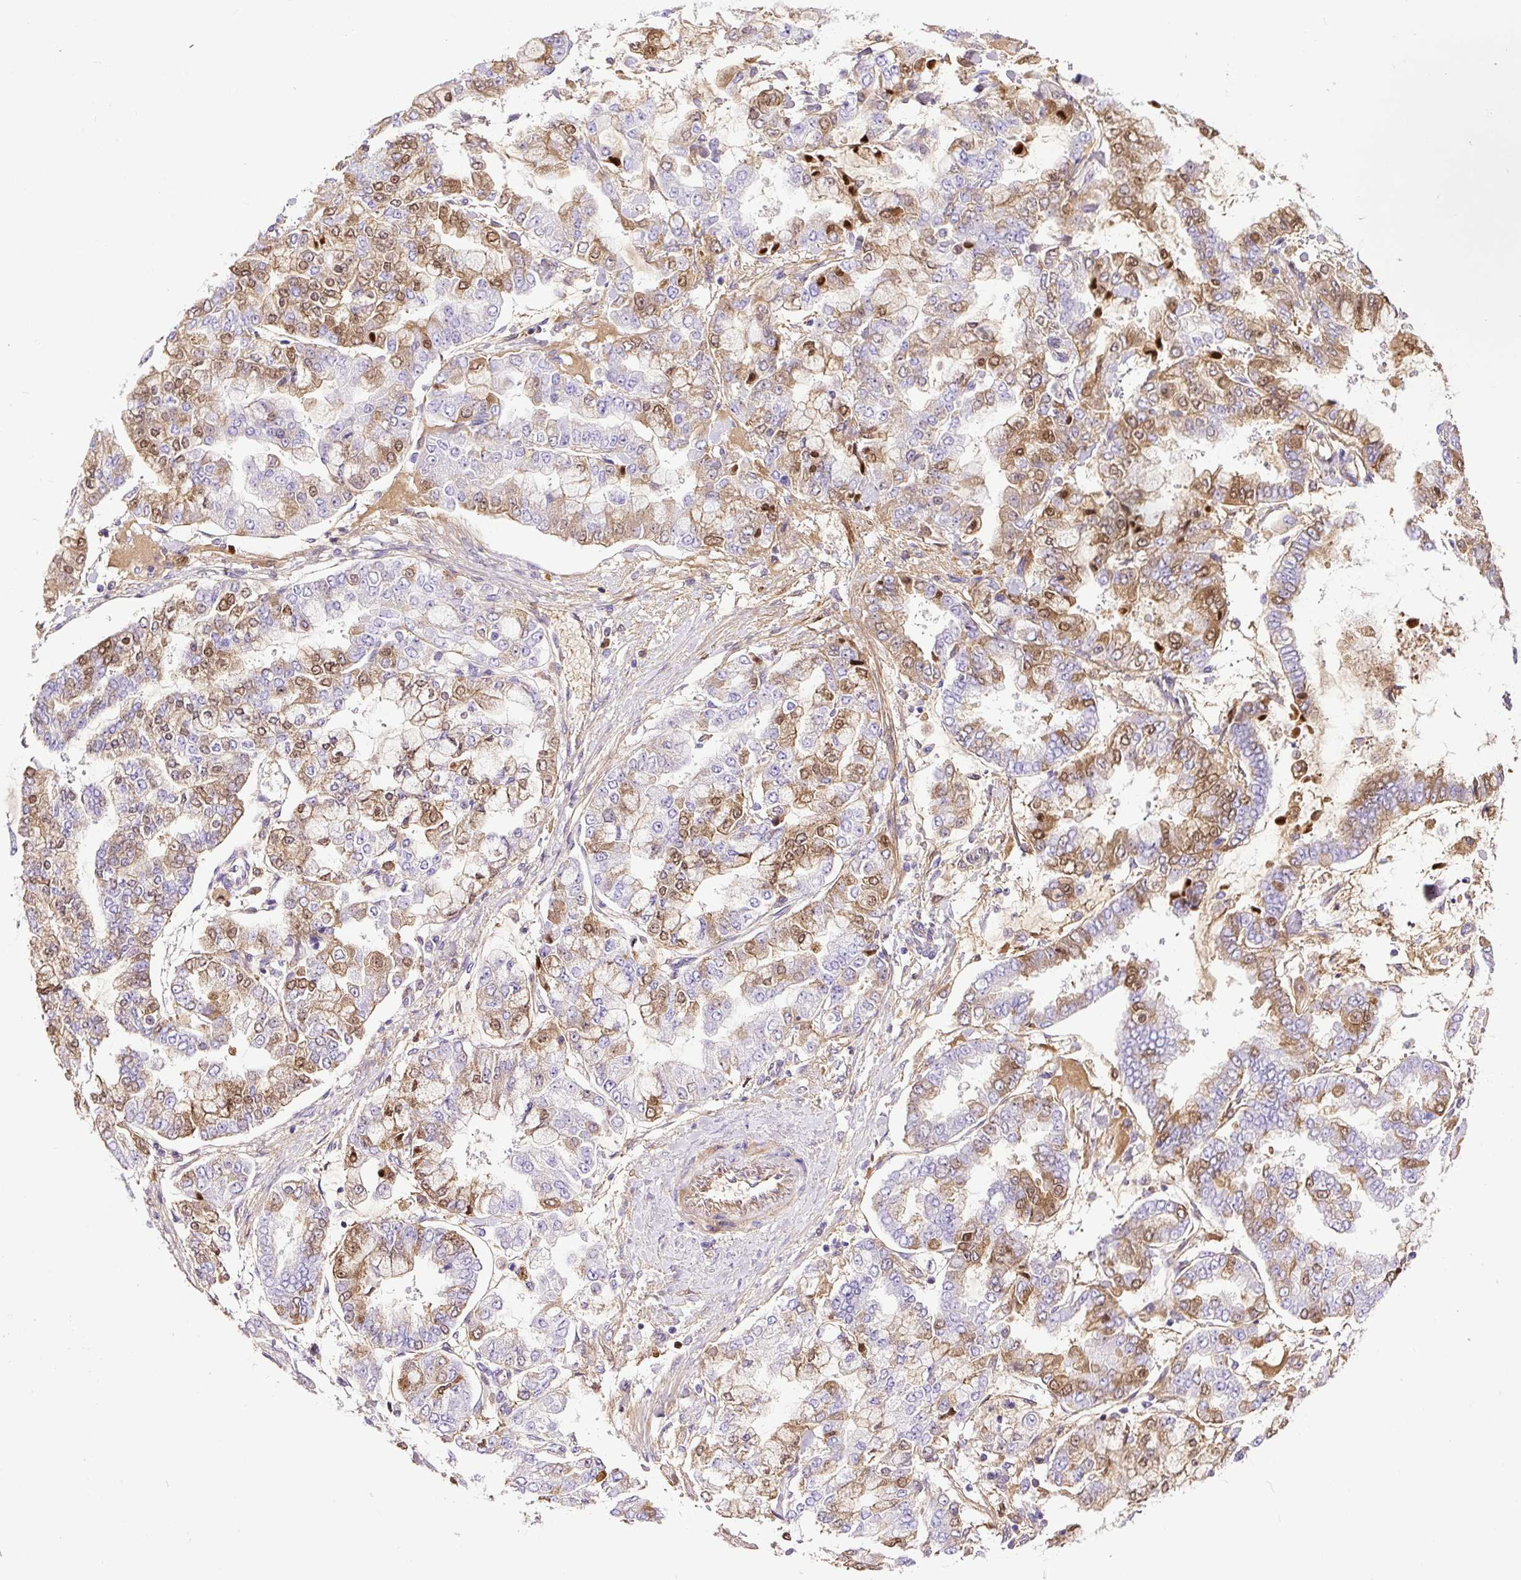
{"staining": {"intensity": "moderate", "quantity": "25%-75%", "location": "cytoplasmic/membranous,nuclear"}, "tissue": "stomach cancer", "cell_type": "Tumor cells", "image_type": "cancer", "snomed": [{"axis": "morphology", "description": "Normal tissue, NOS"}, {"axis": "morphology", "description": "Adenocarcinoma, NOS"}, {"axis": "topography", "description": "Stomach, upper"}, {"axis": "topography", "description": "Stomach"}], "caption": "Protein staining displays moderate cytoplasmic/membranous and nuclear expression in approximately 25%-75% of tumor cells in stomach cancer.", "gene": "CLEC3B", "patient": {"sex": "male", "age": 76}}